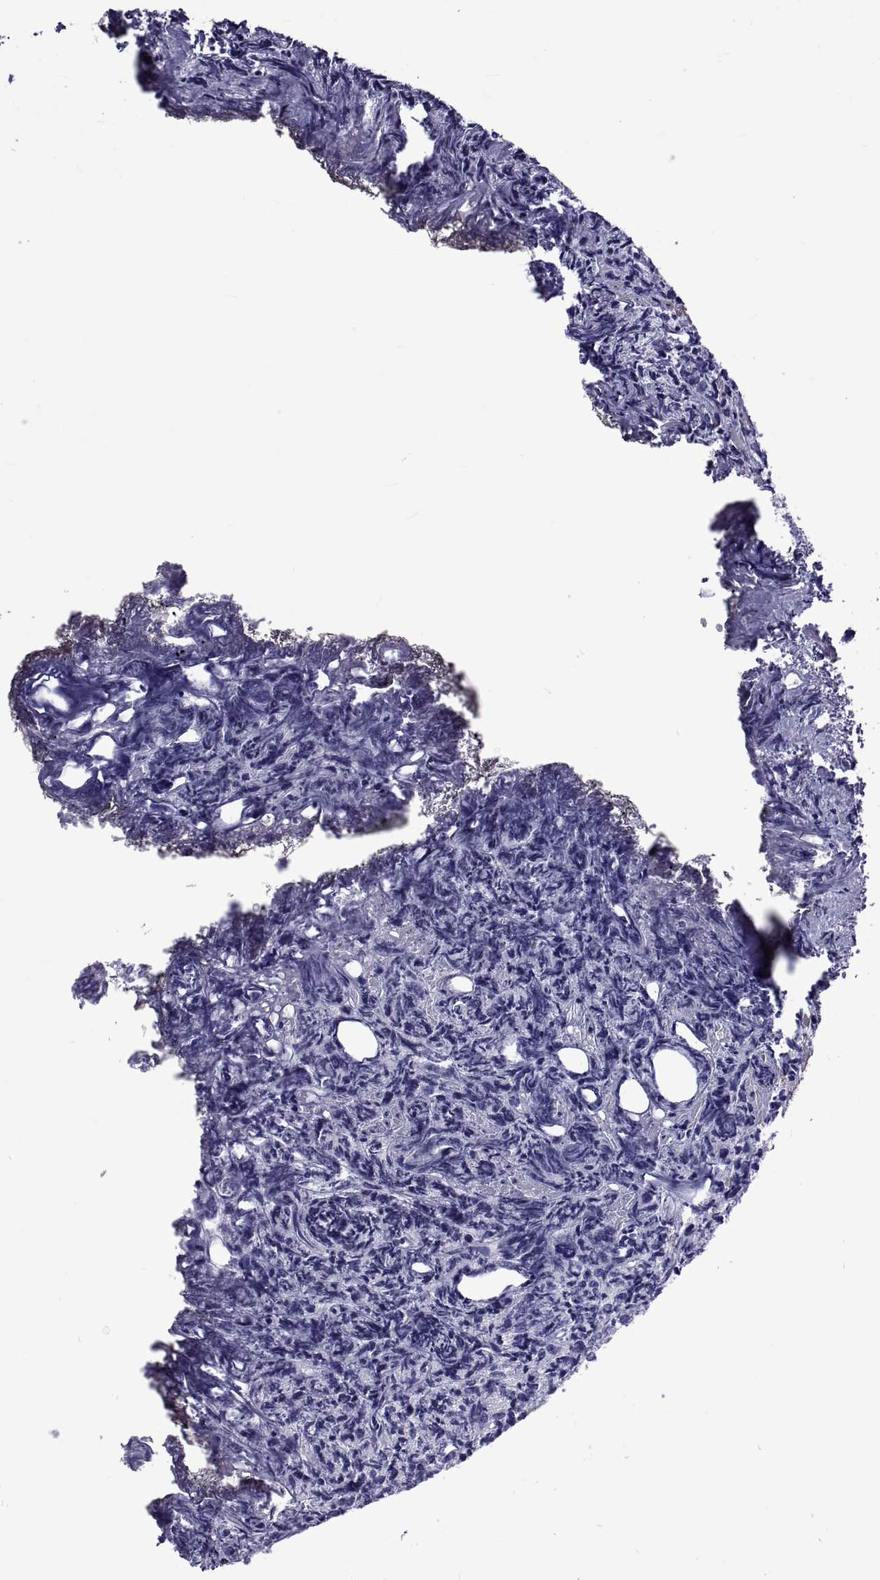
{"staining": {"intensity": "negative", "quantity": "none", "location": "none"}, "tissue": "prostate cancer", "cell_type": "Tumor cells", "image_type": "cancer", "snomed": [{"axis": "morphology", "description": "Adenocarcinoma, High grade"}, {"axis": "topography", "description": "Prostate"}], "caption": "This image is of adenocarcinoma (high-grade) (prostate) stained with immunohistochemistry (IHC) to label a protein in brown with the nuclei are counter-stained blue. There is no expression in tumor cells. Nuclei are stained in blue.", "gene": "LCN9", "patient": {"sex": "male", "age": 53}}